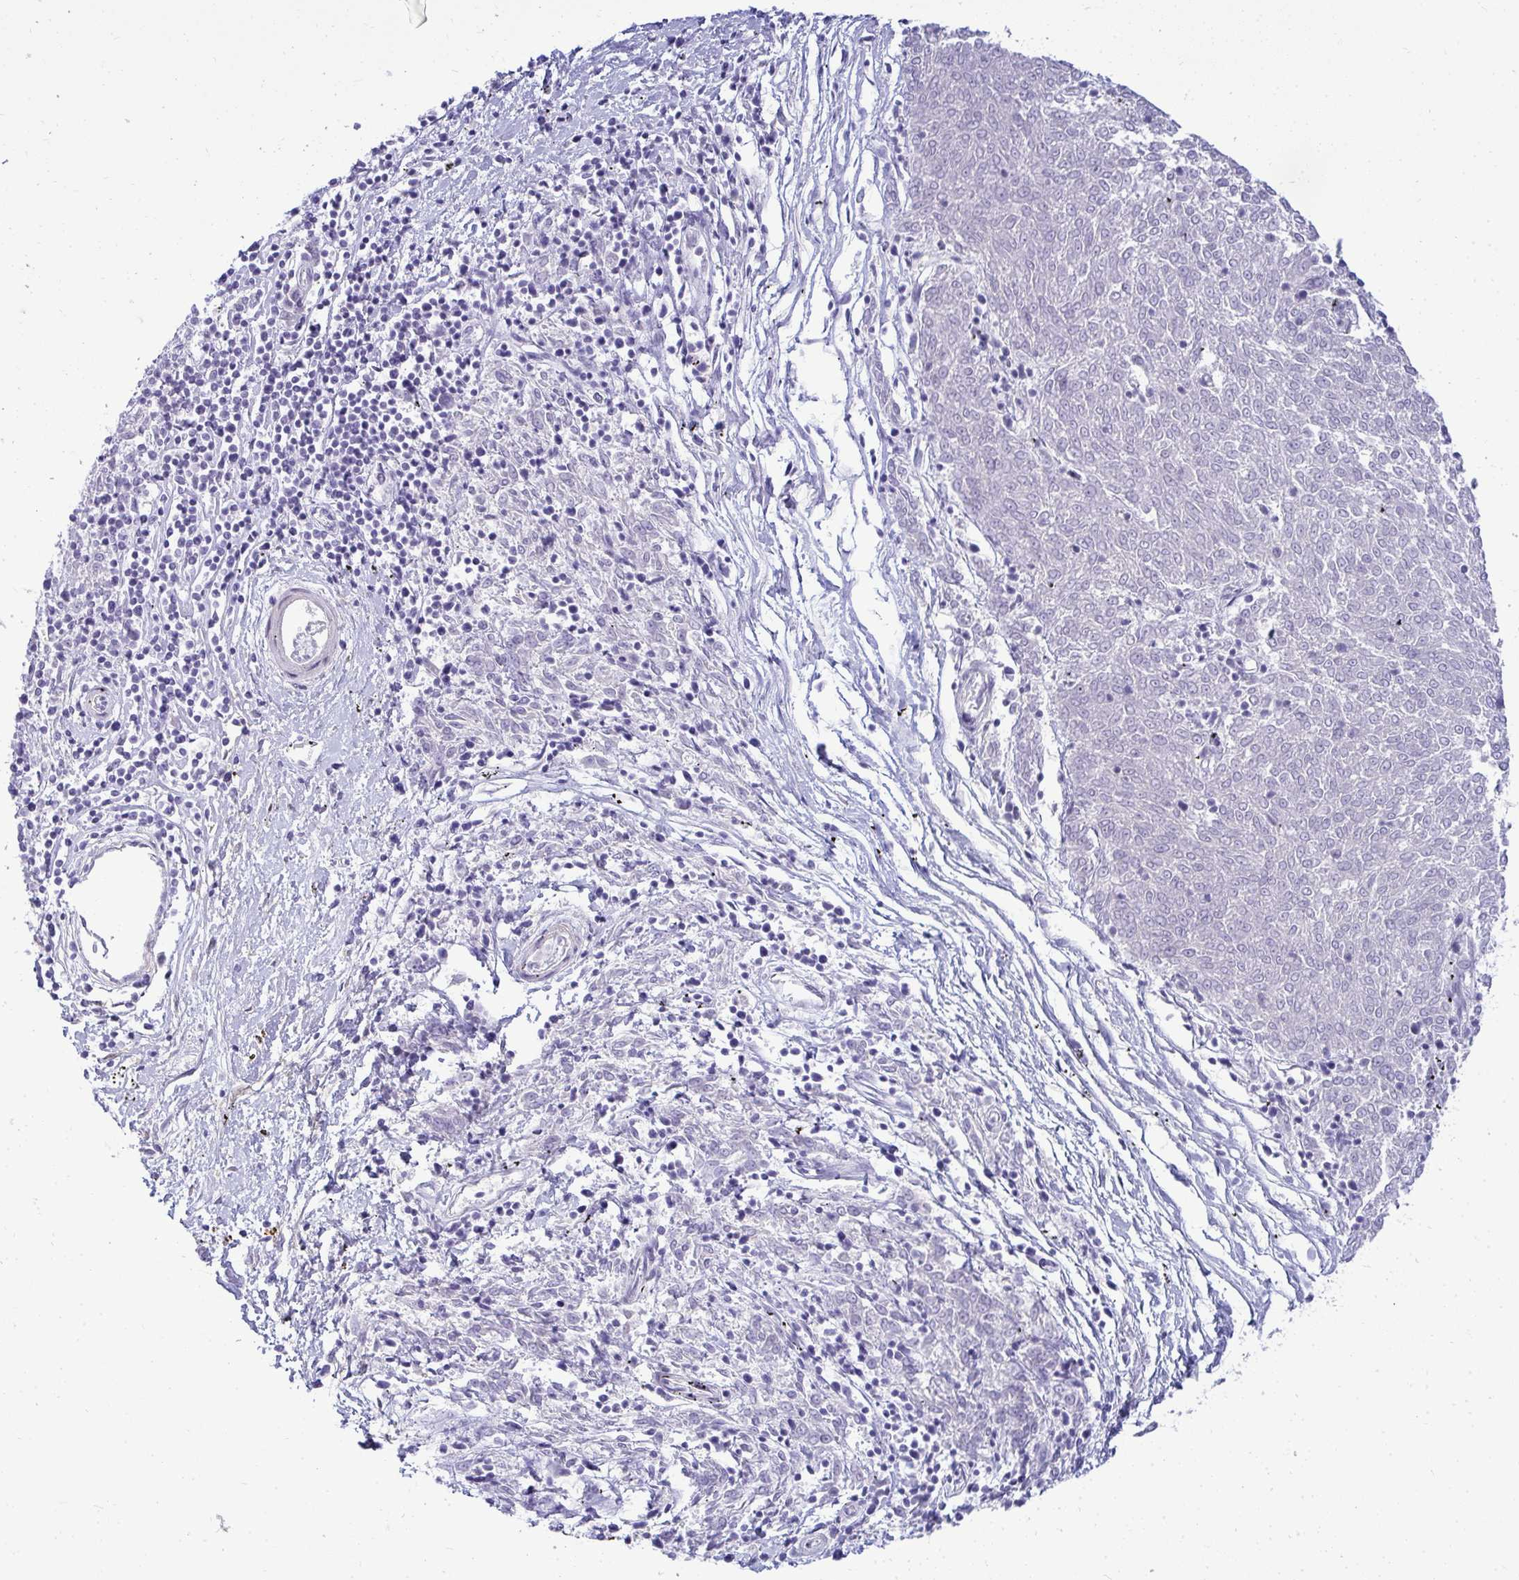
{"staining": {"intensity": "negative", "quantity": "none", "location": "none"}, "tissue": "melanoma", "cell_type": "Tumor cells", "image_type": "cancer", "snomed": [{"axis": "morphology", "description": "Malignant melanoma, NOS"}, {"axis": "topography", "description": "Skin"}], "caption": "Immunohistochemistry micrograph of neoplastic tissue: melanoma stained with DAB displays no significant protein staining in tumor cells.", "gene": "HSPB6", "patient": {"sex": "female", "age": 72}}